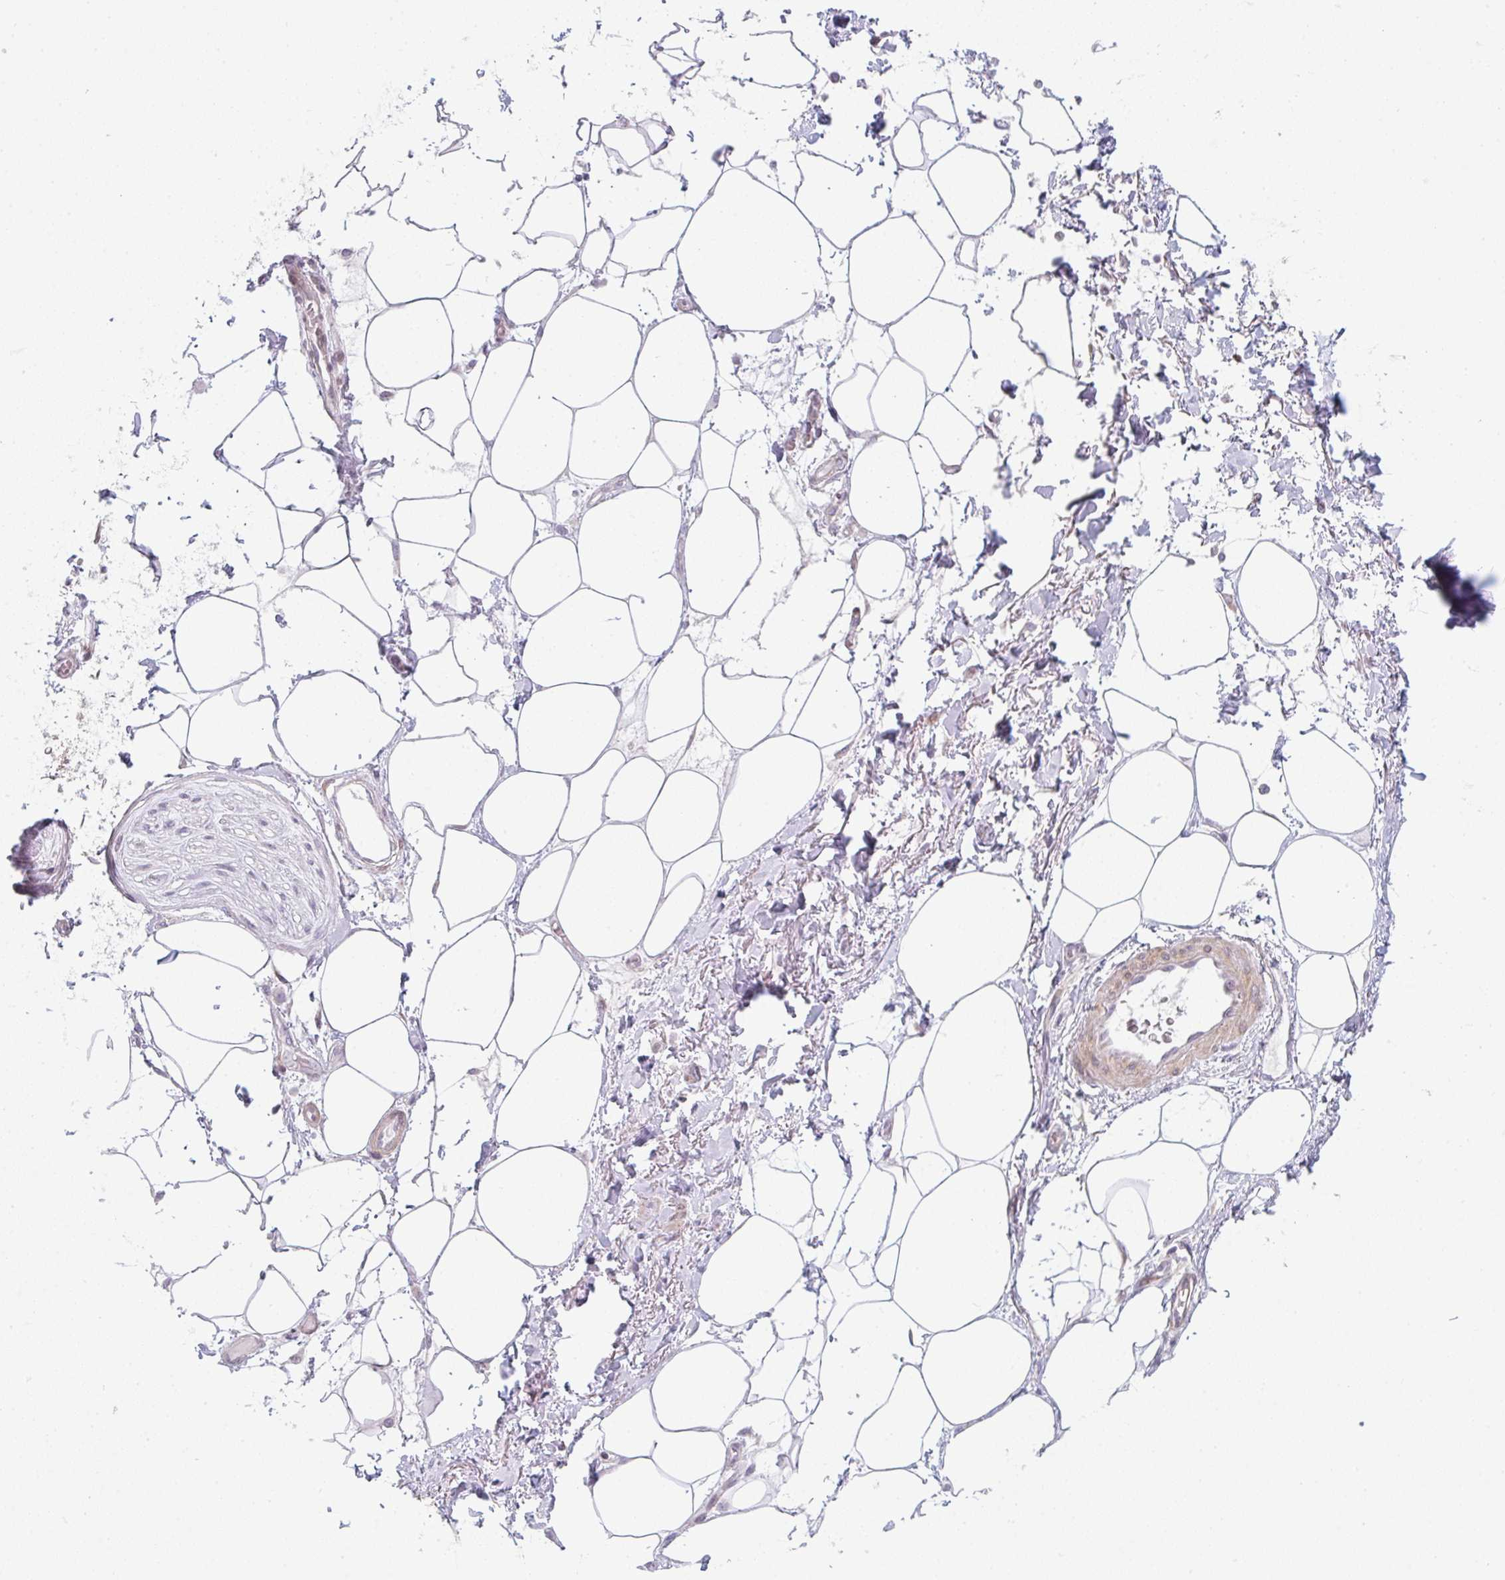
{"staining": {"intensity": "negative", "quantity": "none", "location": "none"}, "tissue": "adipose tissue", "cell_type": "Adipocytes", "image_type": "normal", "snomed": [{"axis": "morphology", "description": "Normal tissue, NOS"}, {"axis": "topography", "description": "Vagina"}, {"axis": "topography", "description": "Peripheral nerve tissue"}], "caption": "Immunohistochemistry of normal adipose tissue exhibits no positivity in adipocytes. The staining is performed using DAB brown chromogen with nuclei counter-stained in using hematoxylin.", "gene": "TMEM237", "patient": {"sex": "female", "age": 71}}